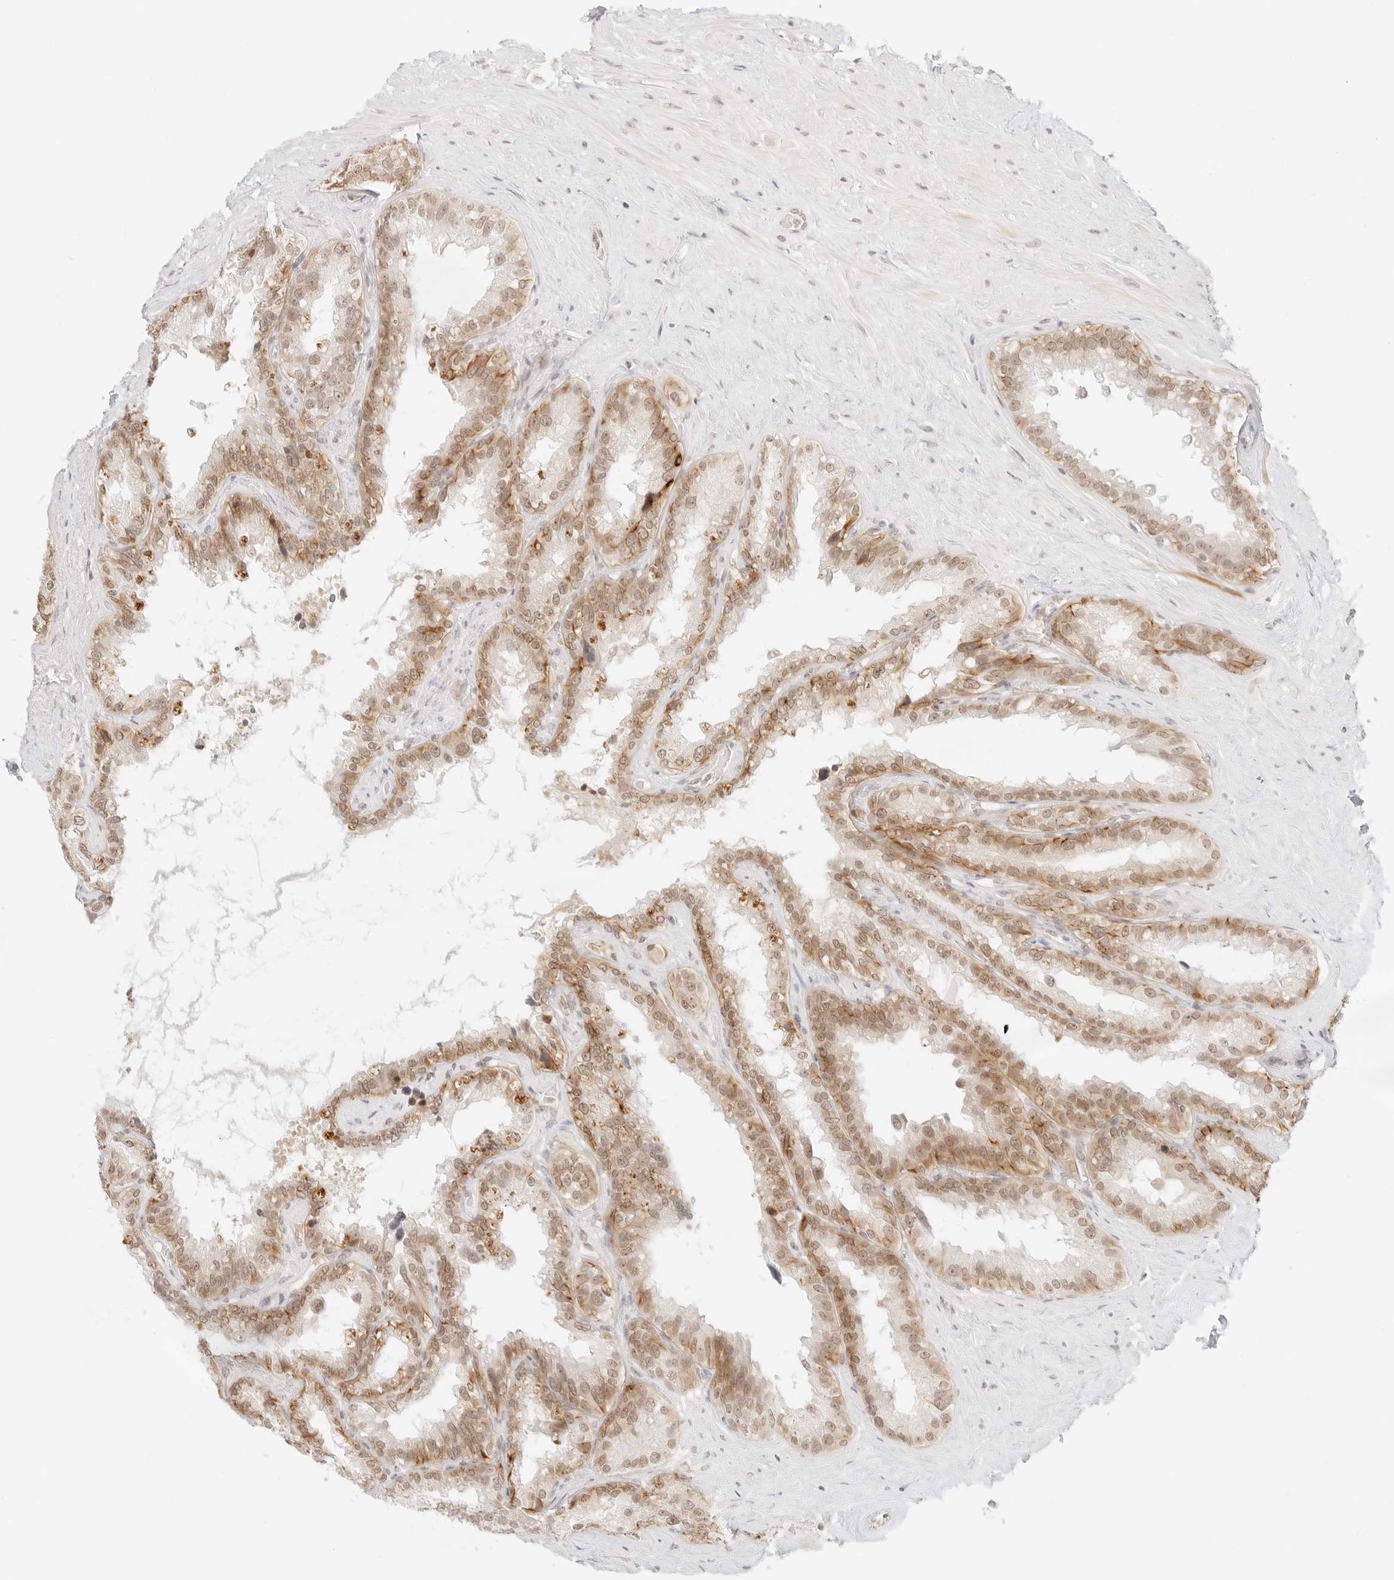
{"staining": {"intensity": "moderate", "quantity": "25%-75%", "location": "cytoplasmic/membranous,nuclear"}, "tissue": "seminal vesicle", "cell_type": "Glandular cells", "image_type": "normal", "snomed": [{"axis": "morphology", "description": "Normal tissue, NOS"}, {"axis": "topography", "description": "Seminal veicle"}], "caption": "Unremarkable seminal vesicle reveals moderate cytoplasmic/membranous,nuclear staining in approximately 25%-75% of glandular cells.", "gene": "ITGA6", "patient": {"sex": "male", "age": 80}}